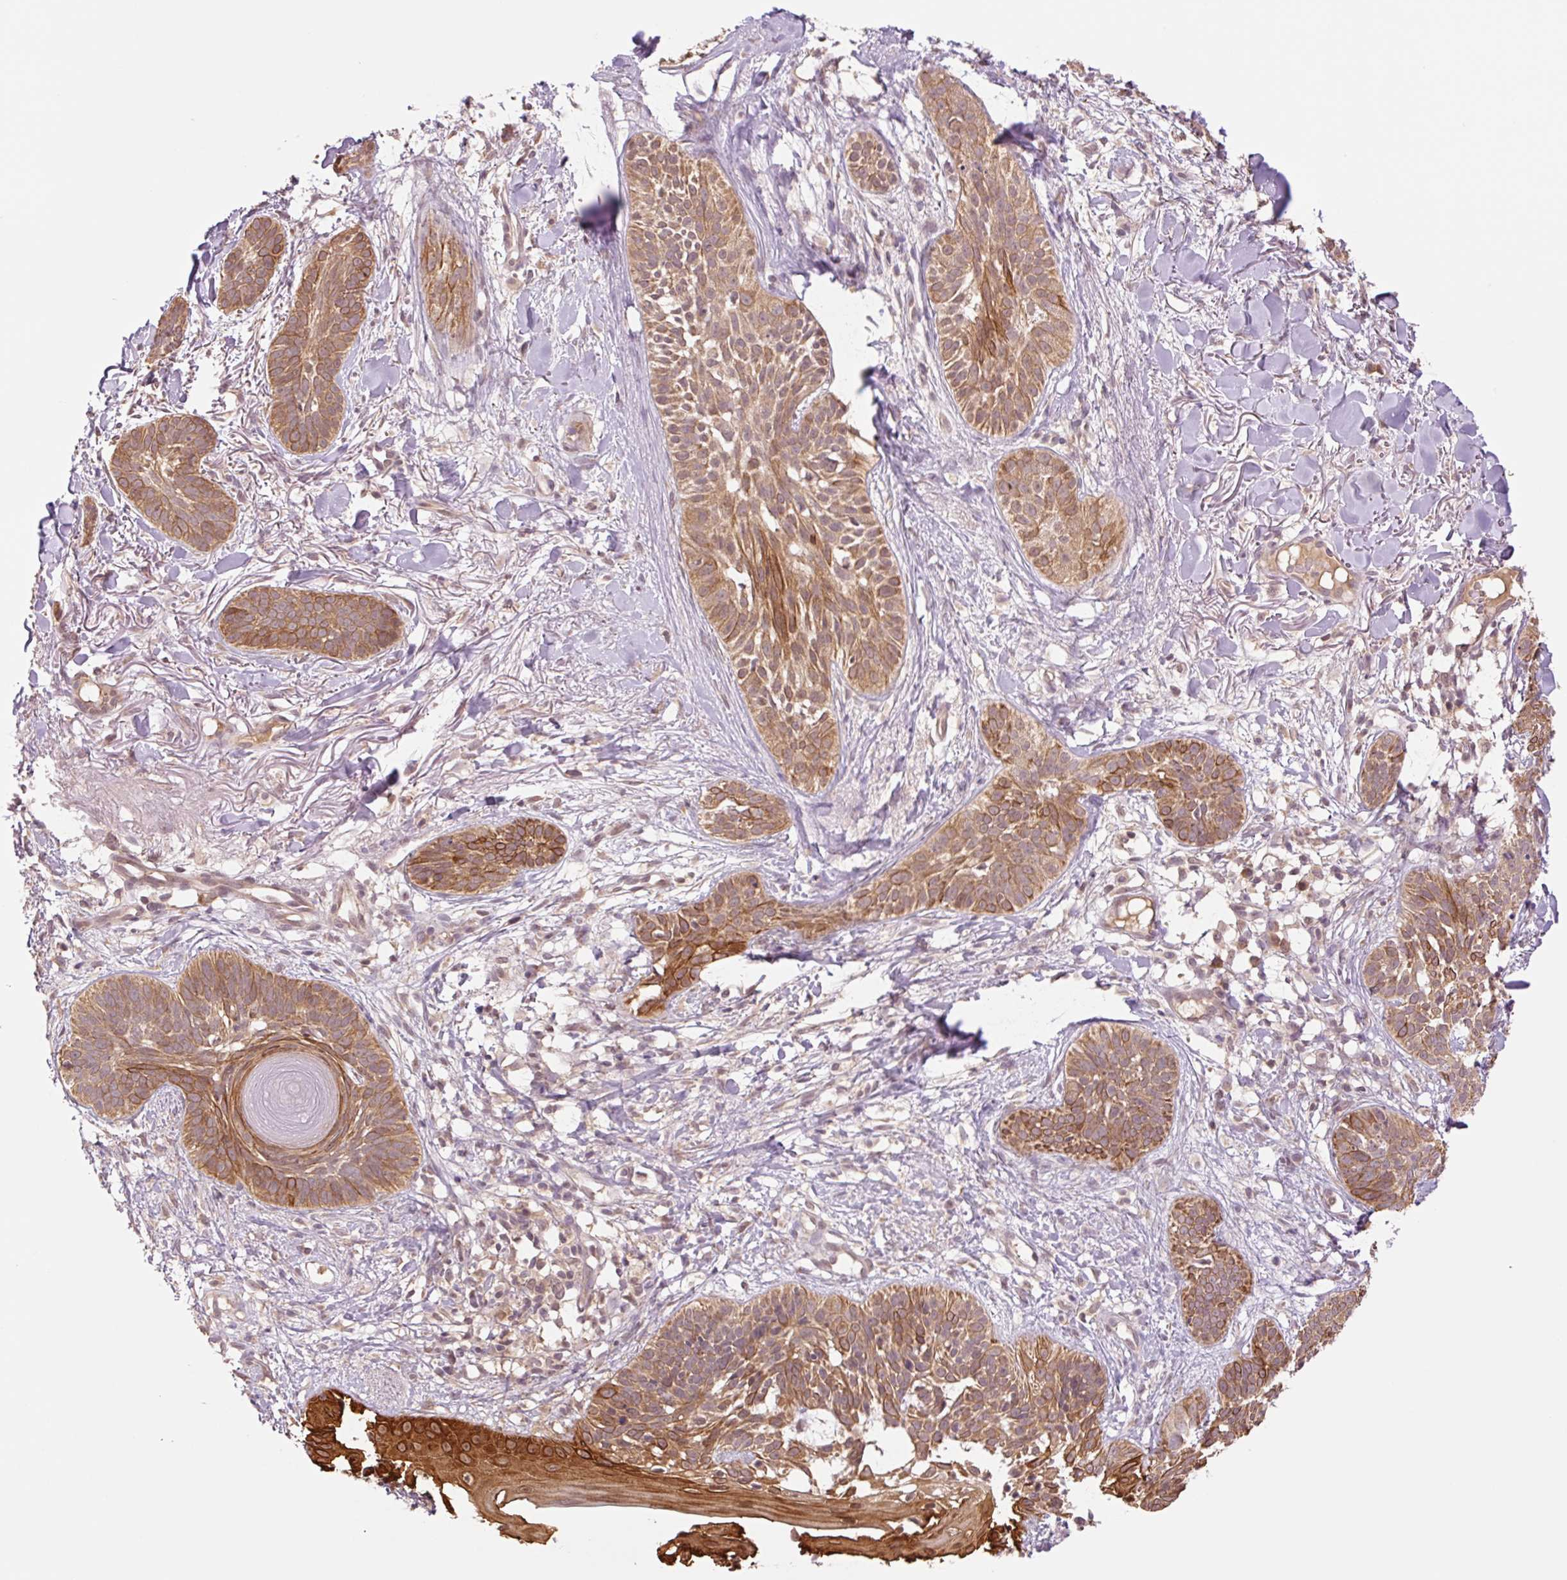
{"staining": {"intensity": "moderate", "quantity": ">75%", "location": "cytoplasmic/membranous"}, "tissue": "skin cancer", "cell_type": "Tumor cells", "image_type": "cancer", "snomed": [{"axis": "morphology", "description": "Basal cell carcinoma"}, {"axis": "topography", "description": "Skin"}], "caption": "Human skin cancer (basal cell carcinoma) stained with a protein marker displays moderate staining in tumor cells.", "gene": "YJU2B", "patient": {"sex": "male", "age": 52}}